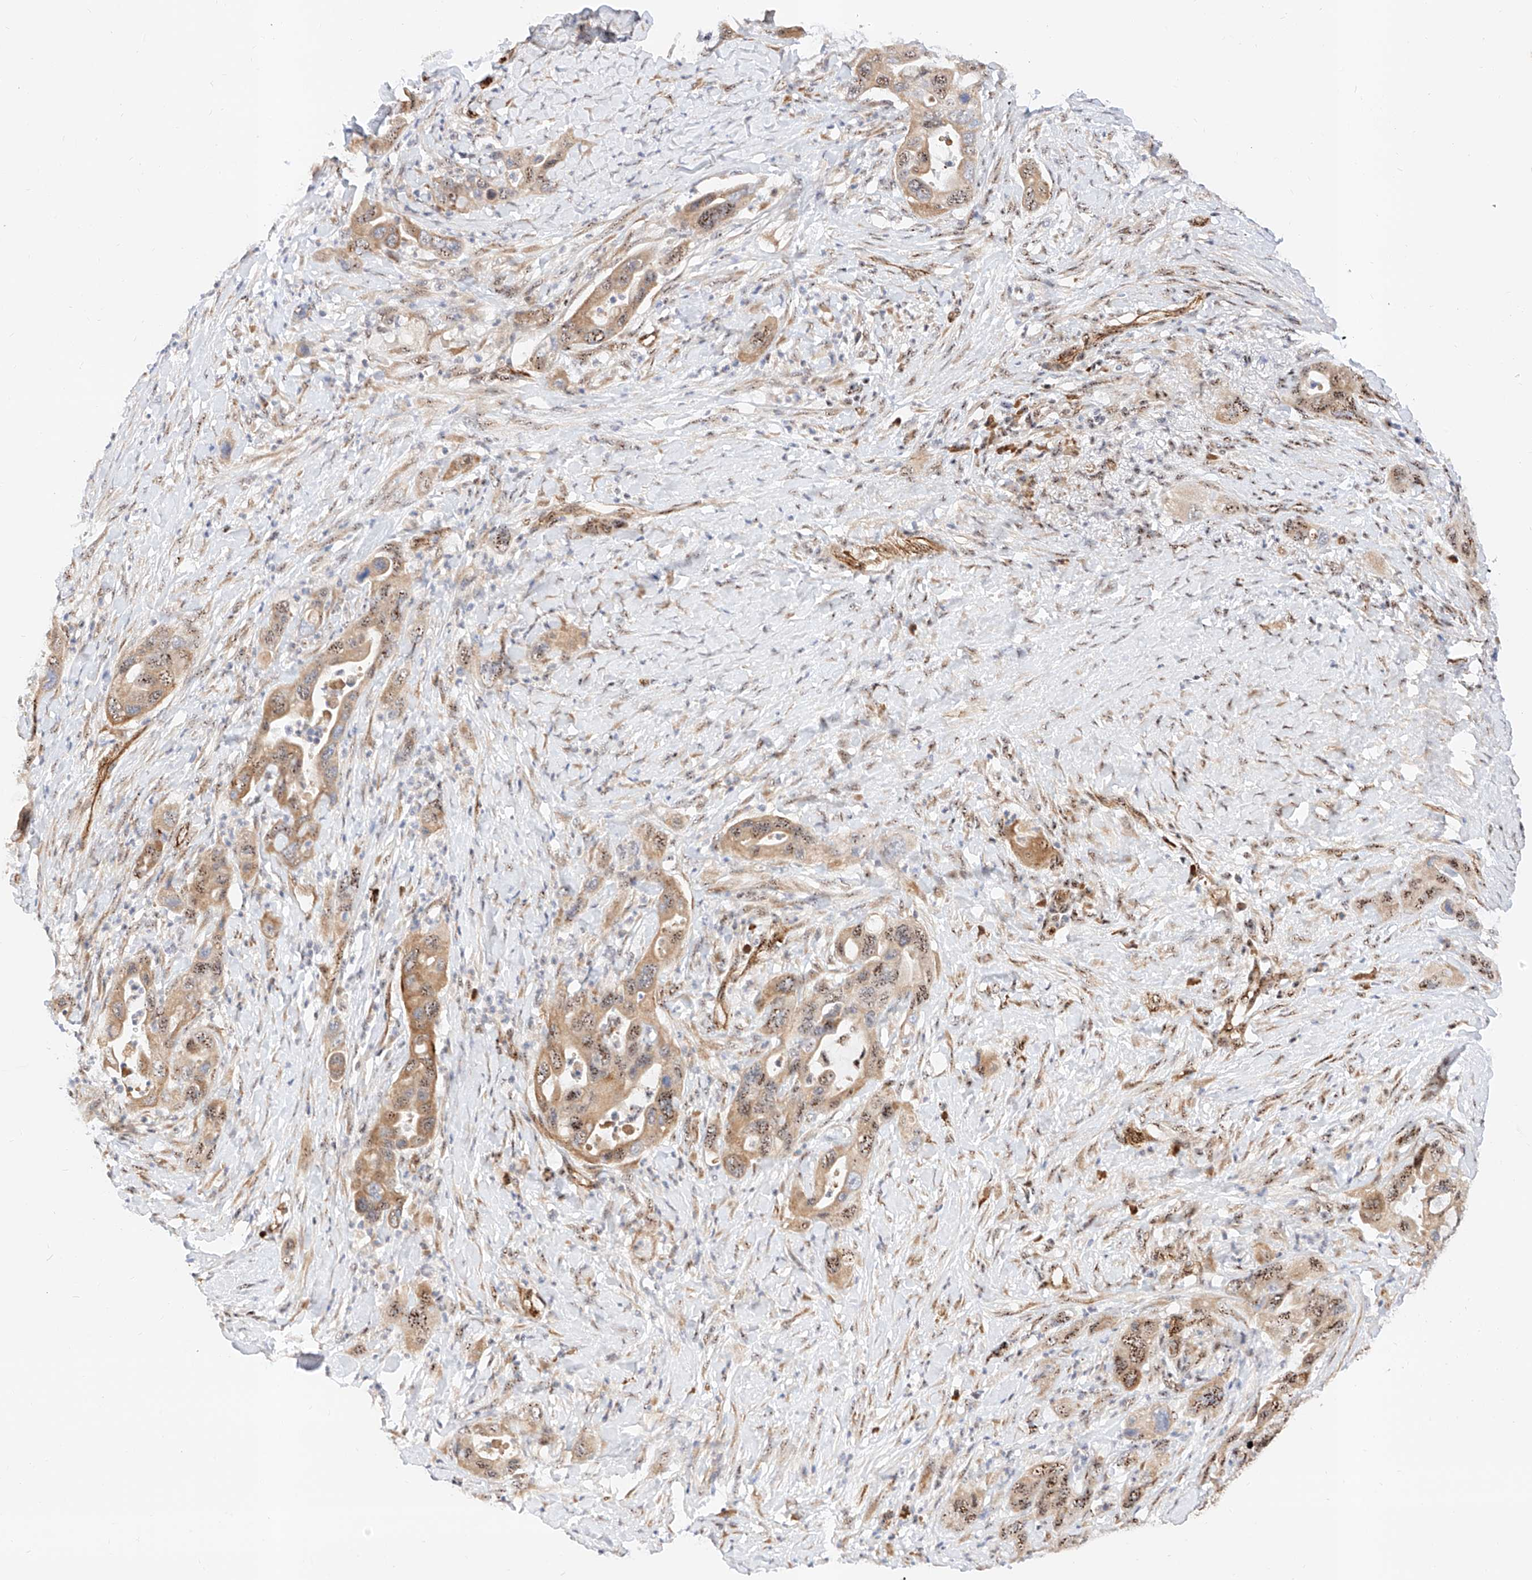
{"staining": {"intensity": "moderate", "quantity": "25%-75%", "location": "cytoplasmic/membranous,nuclear"}, "tissue": "pancreatic cancer", "cell_type": "Tumor cells", "image_type": "cancer", "snomed": [{"axis": "morphology", "description": "Adenocarcinoma, NOS"}, {"axis": "topography", "description": "Pancreas"}], "caption": "A photomicrograph showing moderate cytoplasmic/membranous and nuclear staining in approximately 25%-75% of tumor cells in pancreatic cancer (adenocarcinoma), as visualized by brown immunohistochemical staining.", "gene": "ATXN7L2", "patient": {"sex": "female", "age": 71}}